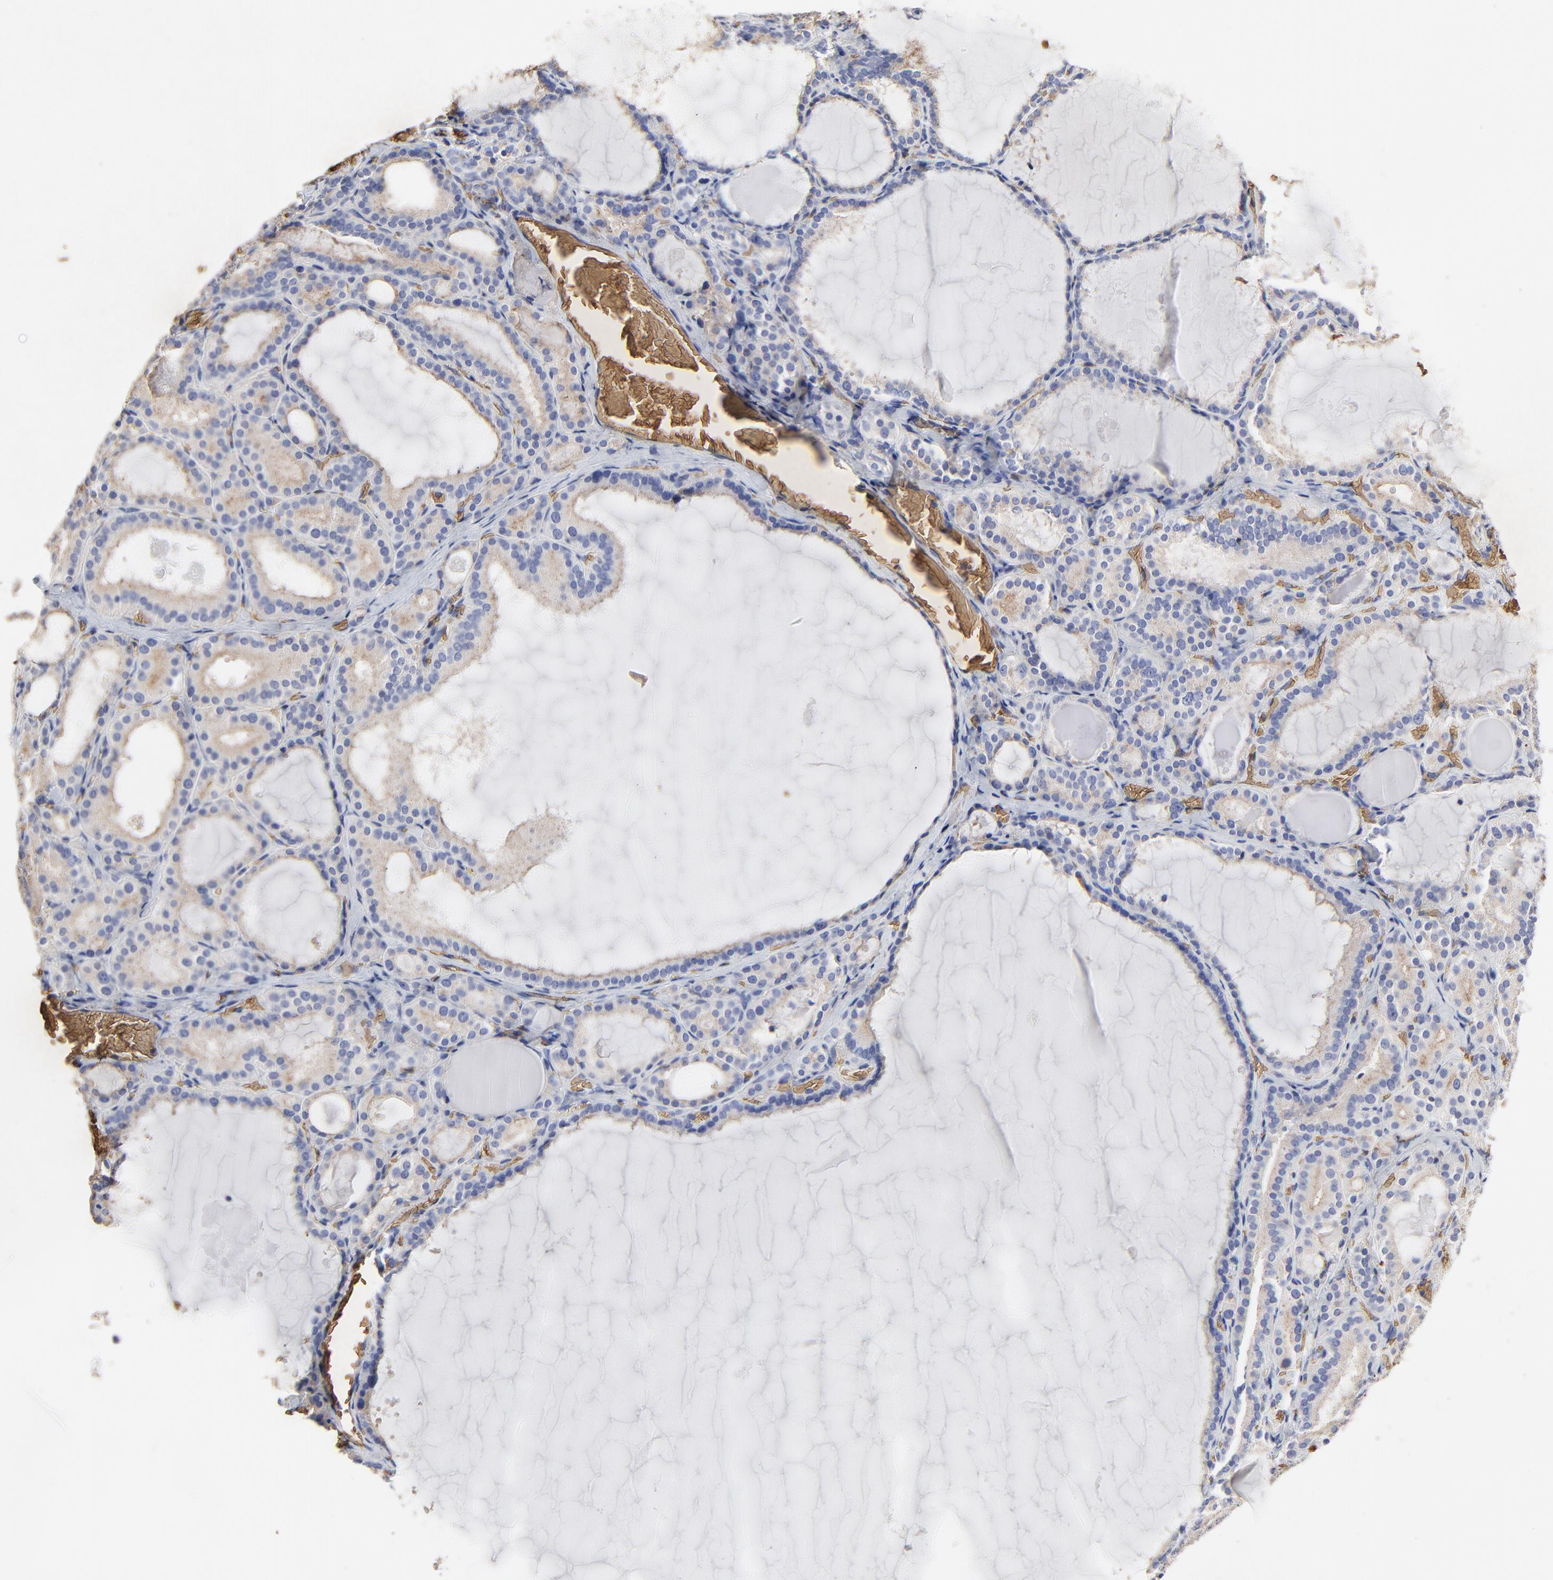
{"staining": {"intensity": "weak", "quantity": ">75%", "location": "cytoplasmic/membranous"}, "tissue": "thyroid gland", "cell_type": "Glandular cells", "image_type": "normal", "snomed": [{"axis": "morphology", "description": "Normal tissue, NOS"}, {"axis": "topography", "description": "Thyroid gland"}], "caption": "Glandular cells reveal low levels of weak cytoplasmic/membranous staining in approximately >75% of cells in benign human thyroid gland.", "gene": "PAG1", "patient": {"sex": "female", "age": 33}}